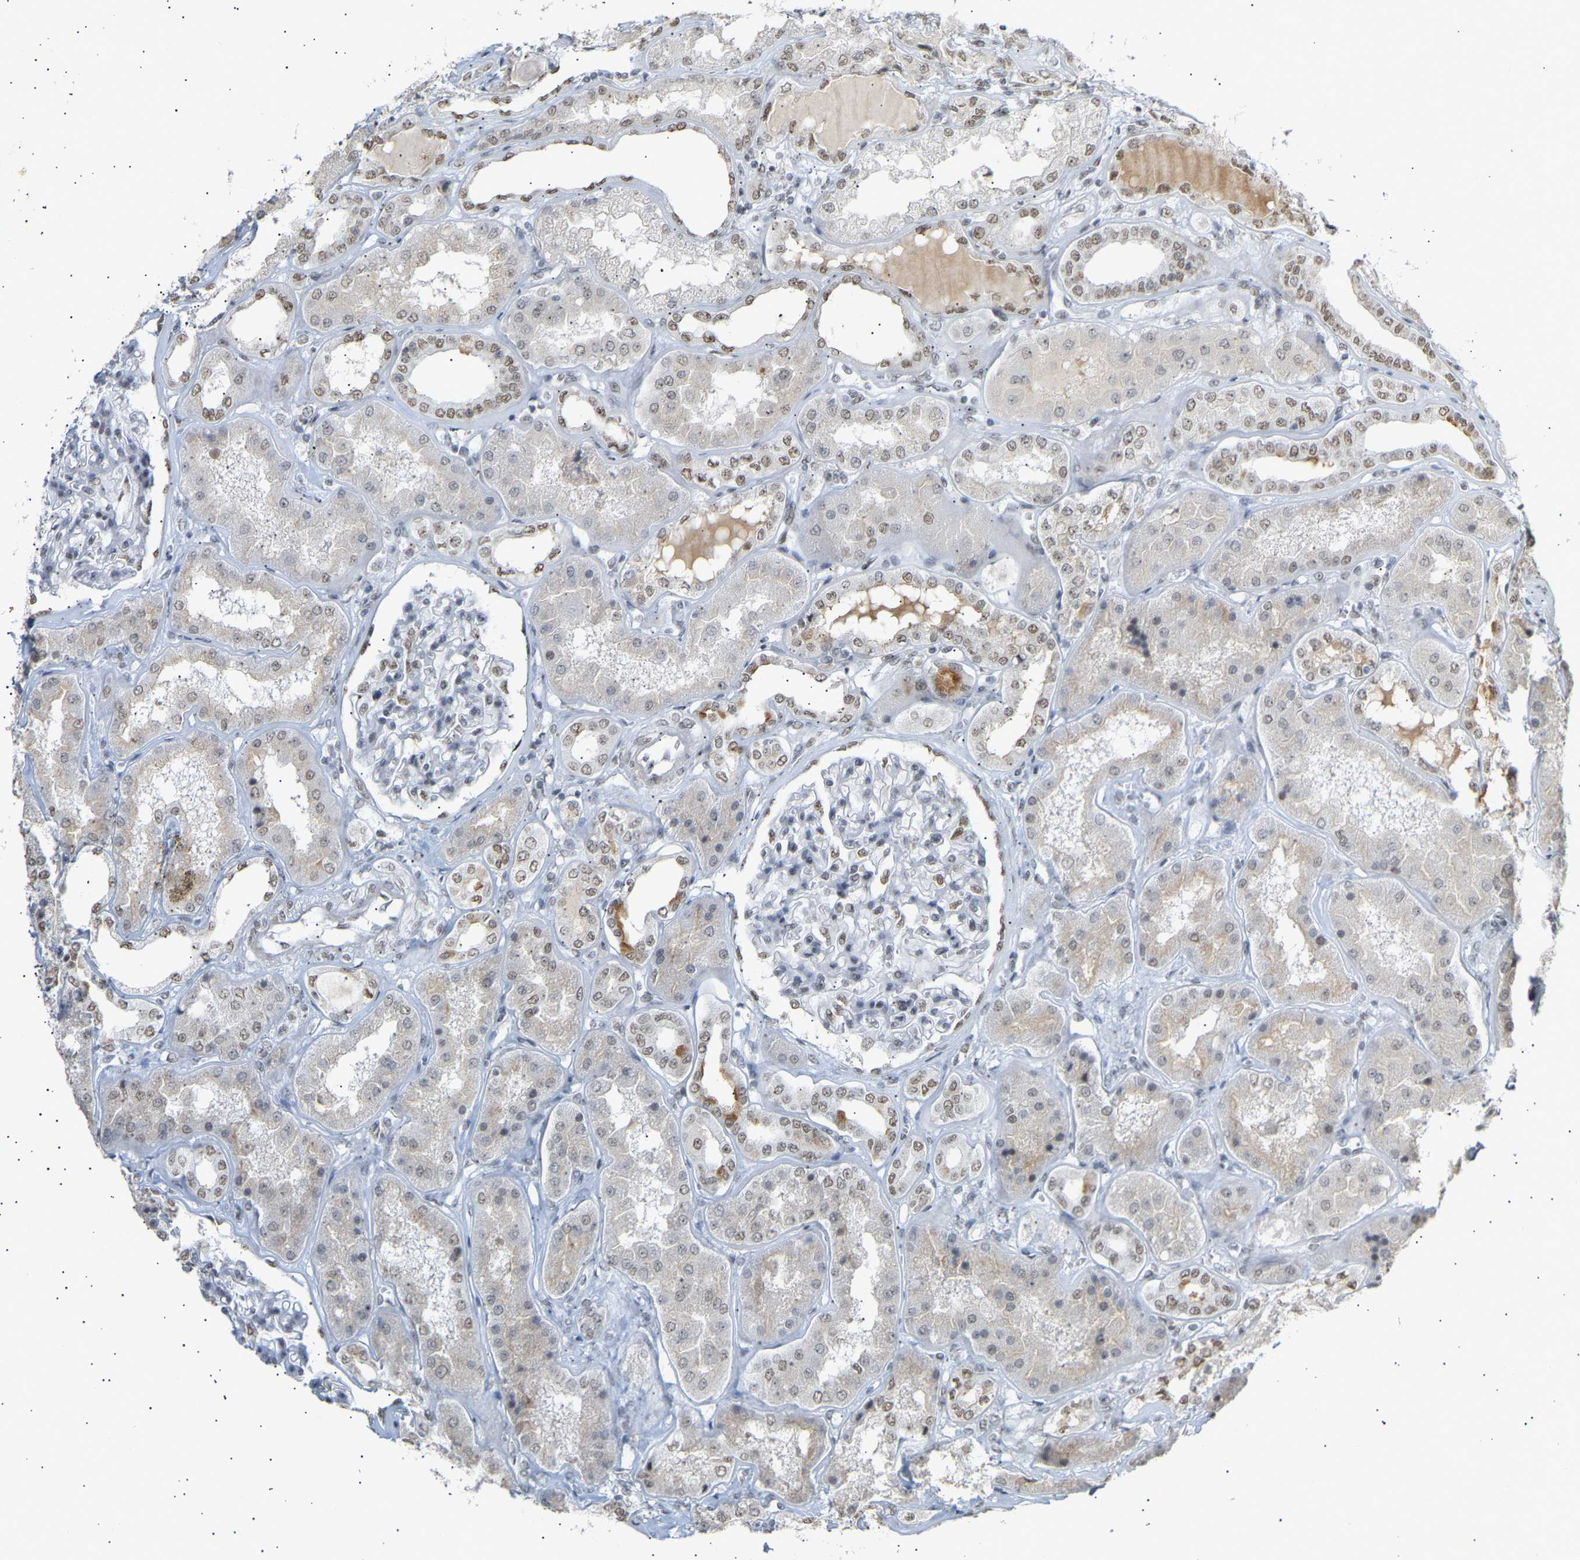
{"staining": {"intensity": "moderate", "quantity": ">75%", "location": "nuclear"}, "tissue": "kidney", "cell_type": "Cells in glomeruli", "image_type": "normal", "snomed": [{"axis": "morphology", "description": "Normal tissue, NOS"}, {"axis": "topography", "description": "Kidney"}], "caption": "High-magnification brightfield microscopy of unremarkable kidney stained with DAB (3,3'-diaminobenzidine) (brown) and counterstained with hematoxylin (blue). cells in glomeruli exhibit moderate nuclear staining is identified in about>75% of cells.", "gene": "NELFB", "patient": {"sex": "female", "age": 56}}